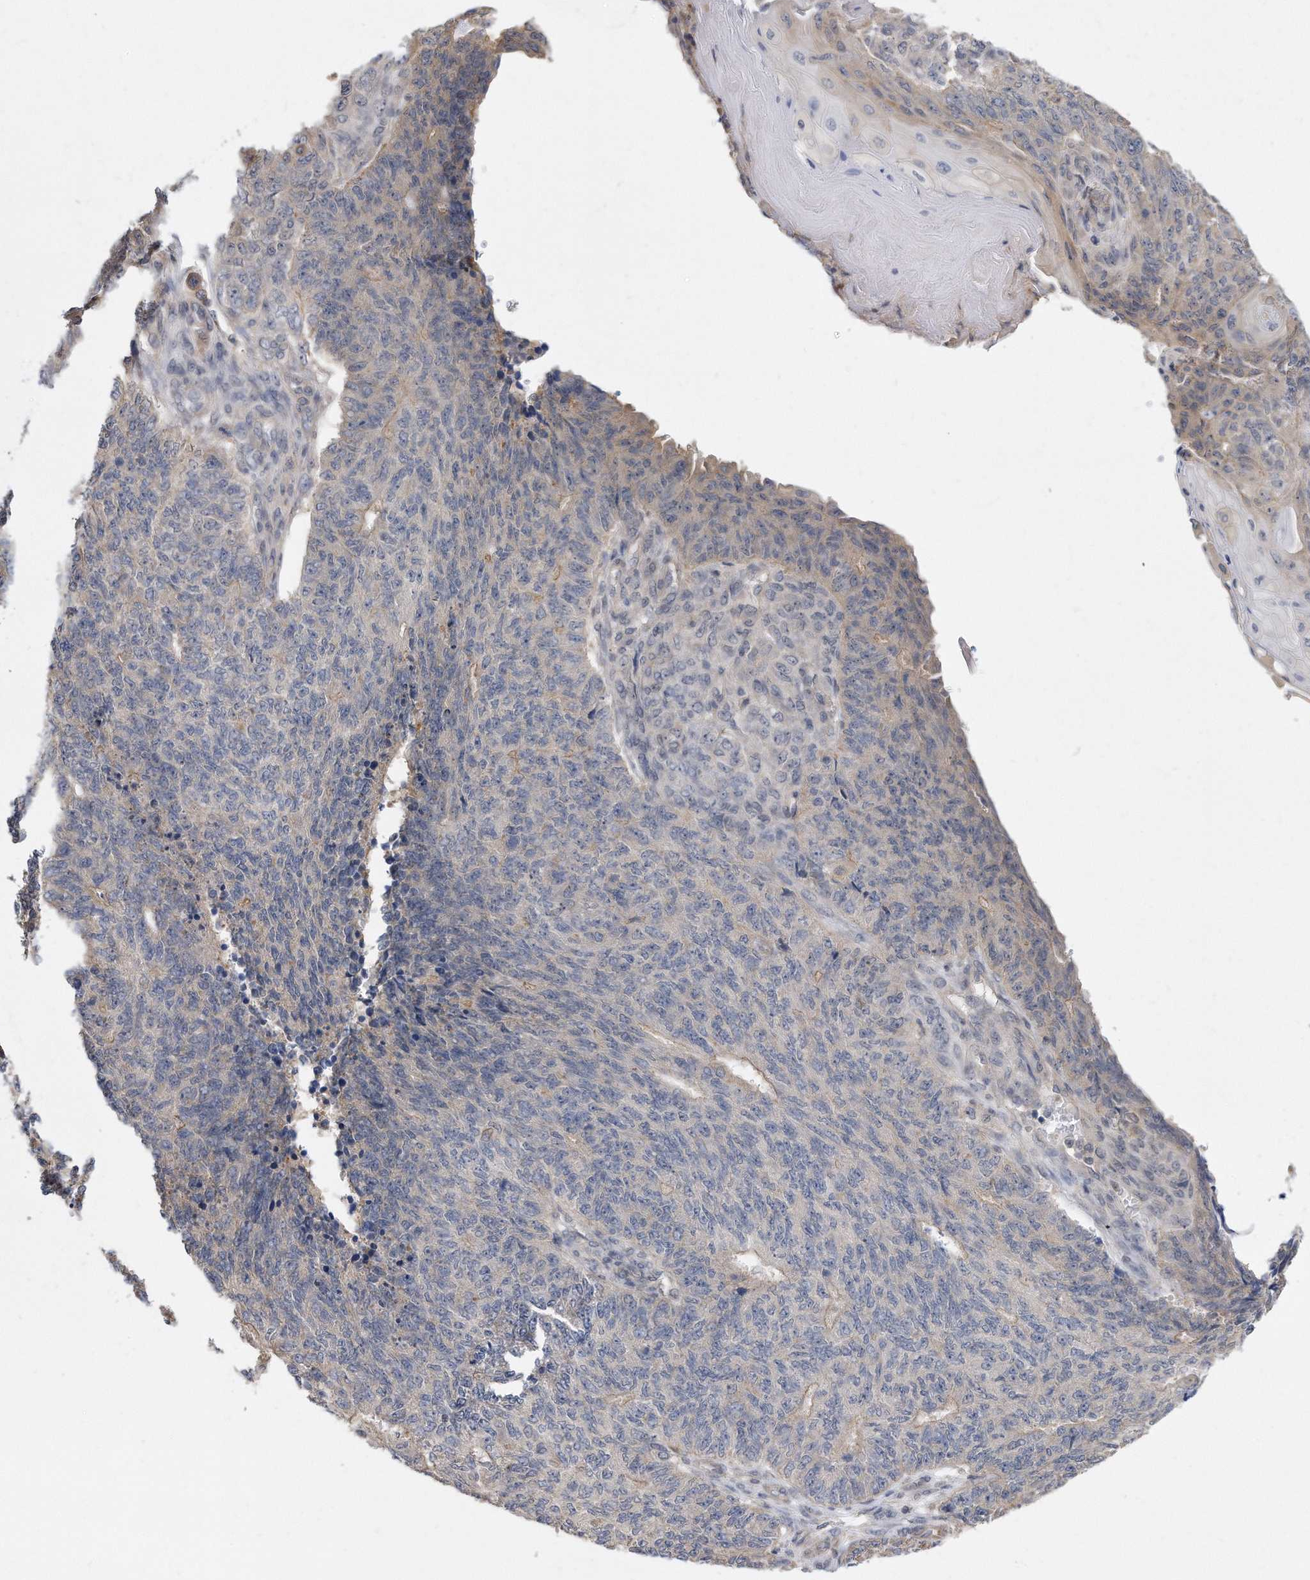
{"staining": {"intensity": "weak", "quantity": "<25%", "location": "cytoplasmic/membranous"}, "tissue": "endometrial cancer", "cell_type": "Tumor cells", "image_type": "cancer", "snomed": [{"axis": "morphology", "description": "Adenocarcinoma, NOS"}, {"axis": "topography", "description": "Endometrium"}], "caption": "Tumor cells are negative for brown protein staining in endometrial cancer (adenocarcinoma). The staining was performed using DAB to visualize the protein expression in brown, while the nuclei were stained in blue with hematoxylin (Magnification: 20x).", "gene": "TCP1", "patient": {"sex": "female", "age": 32}}